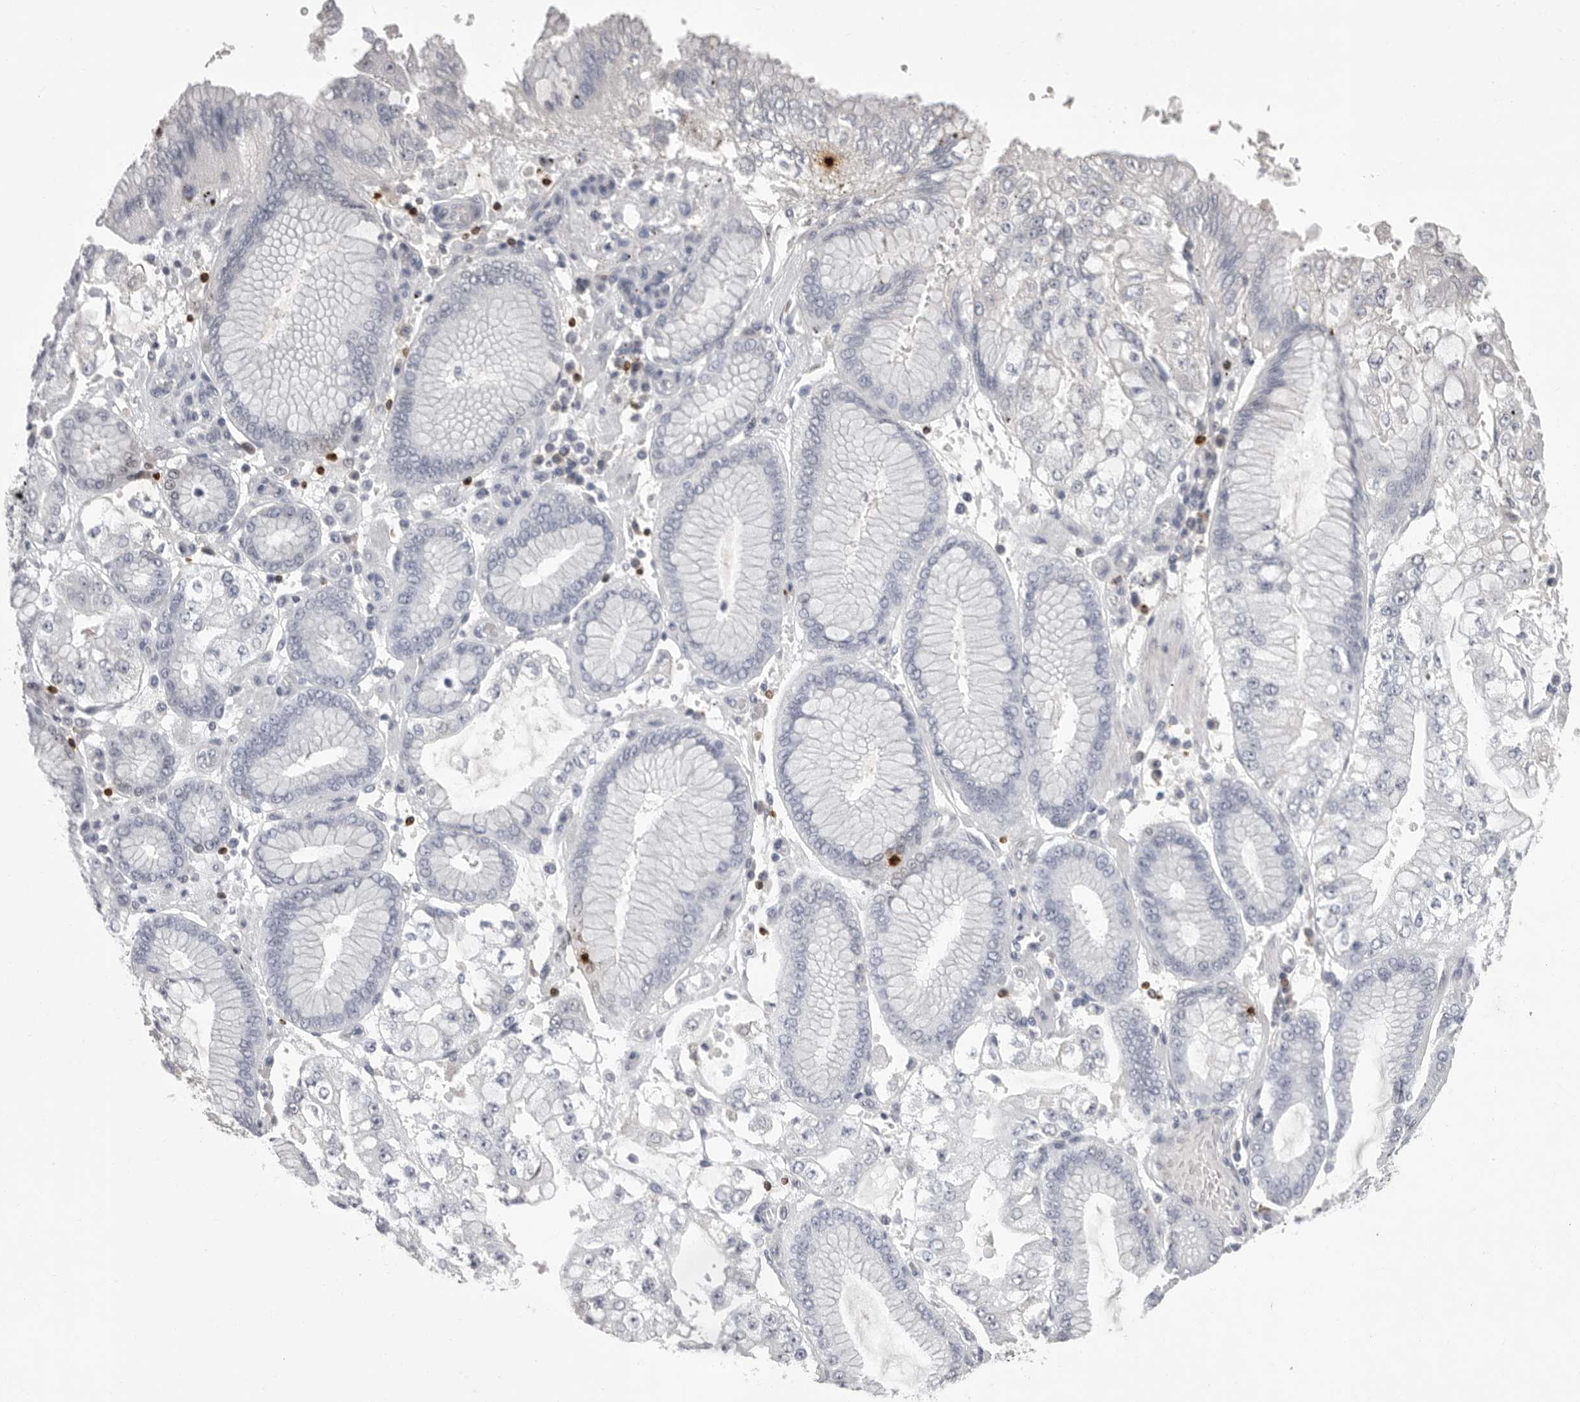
{"staining": {"intensity": "negative", "quantity": "none", "location": "none"}, "tissue": "stomach cancer", "cell_type": "Tumor cells", "image_type": "cancer", "snomed": [{"axis": "morphology", "description": "Adenocarcinoma, NOS"}, {"axis": "topography", "description": "Stomach"}], "caption": "Immunohistochemistry (IHC) histopathology image of human stomach cancer (adenocarcinoma) stained for a protein (brown), which exhibits no expression in tumor cells.", "gene": "GNLY", "patient": {"sex": "male", "age": 76}}